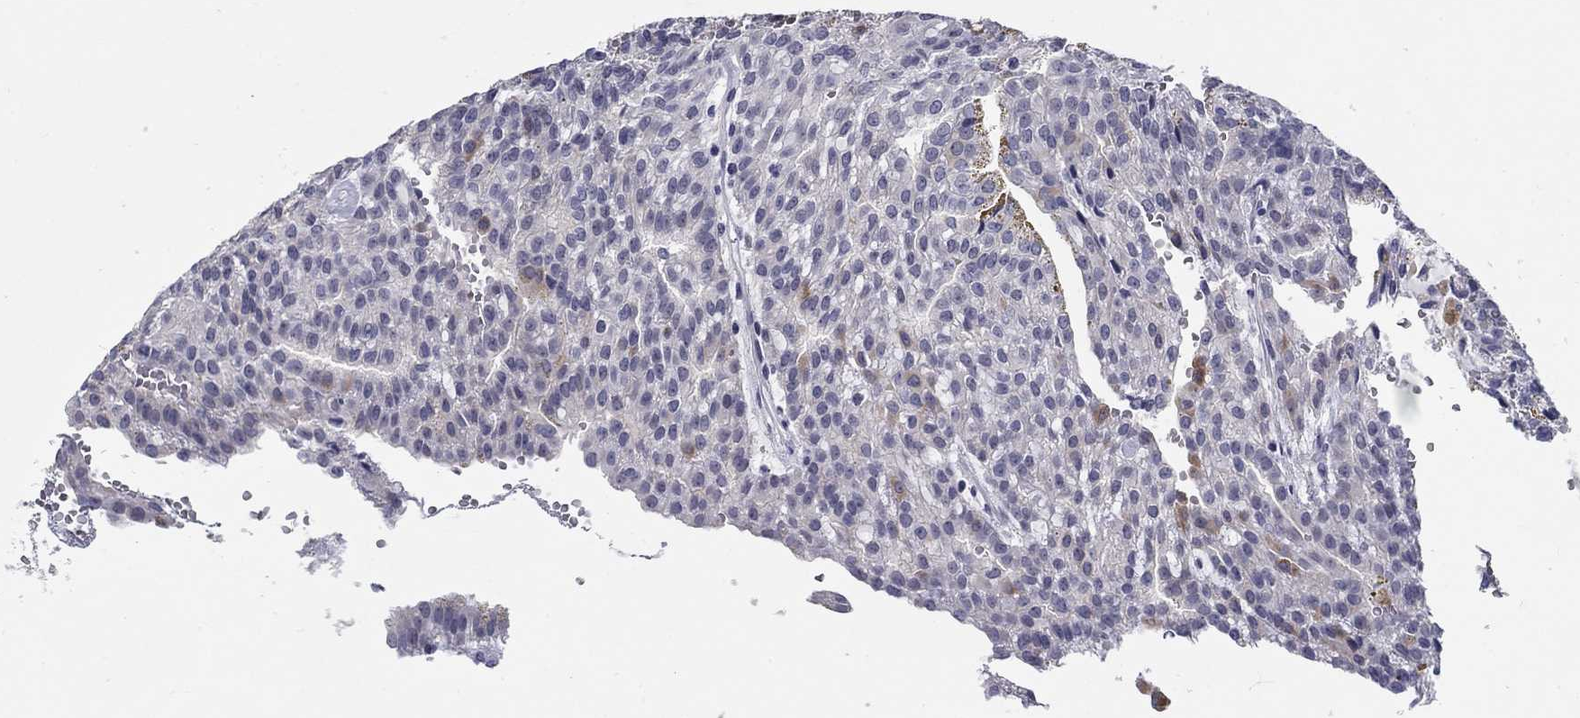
{"staining": {"intensity": "weak", "quantity": "<25%", "location": "cytoplasmic/membranous"}, "tissue": "renal cancer", "cell_type": "Tumor cells", "image_type": "cancer", "snomed": [{"axis": "morphology", "description": "Adenocarcinoma, NOS"}, {"axis": "topography", "description": "Kidney"}], "caption": "Immunohistochemistry histopathology image of neoplastic tissue: human renal cancer (adenocarcinoma) stained with DAB shows no significant protein expression in tumor cells.", "gene": "C4orf19", "patient": {"sex": "male", "age": 63}}